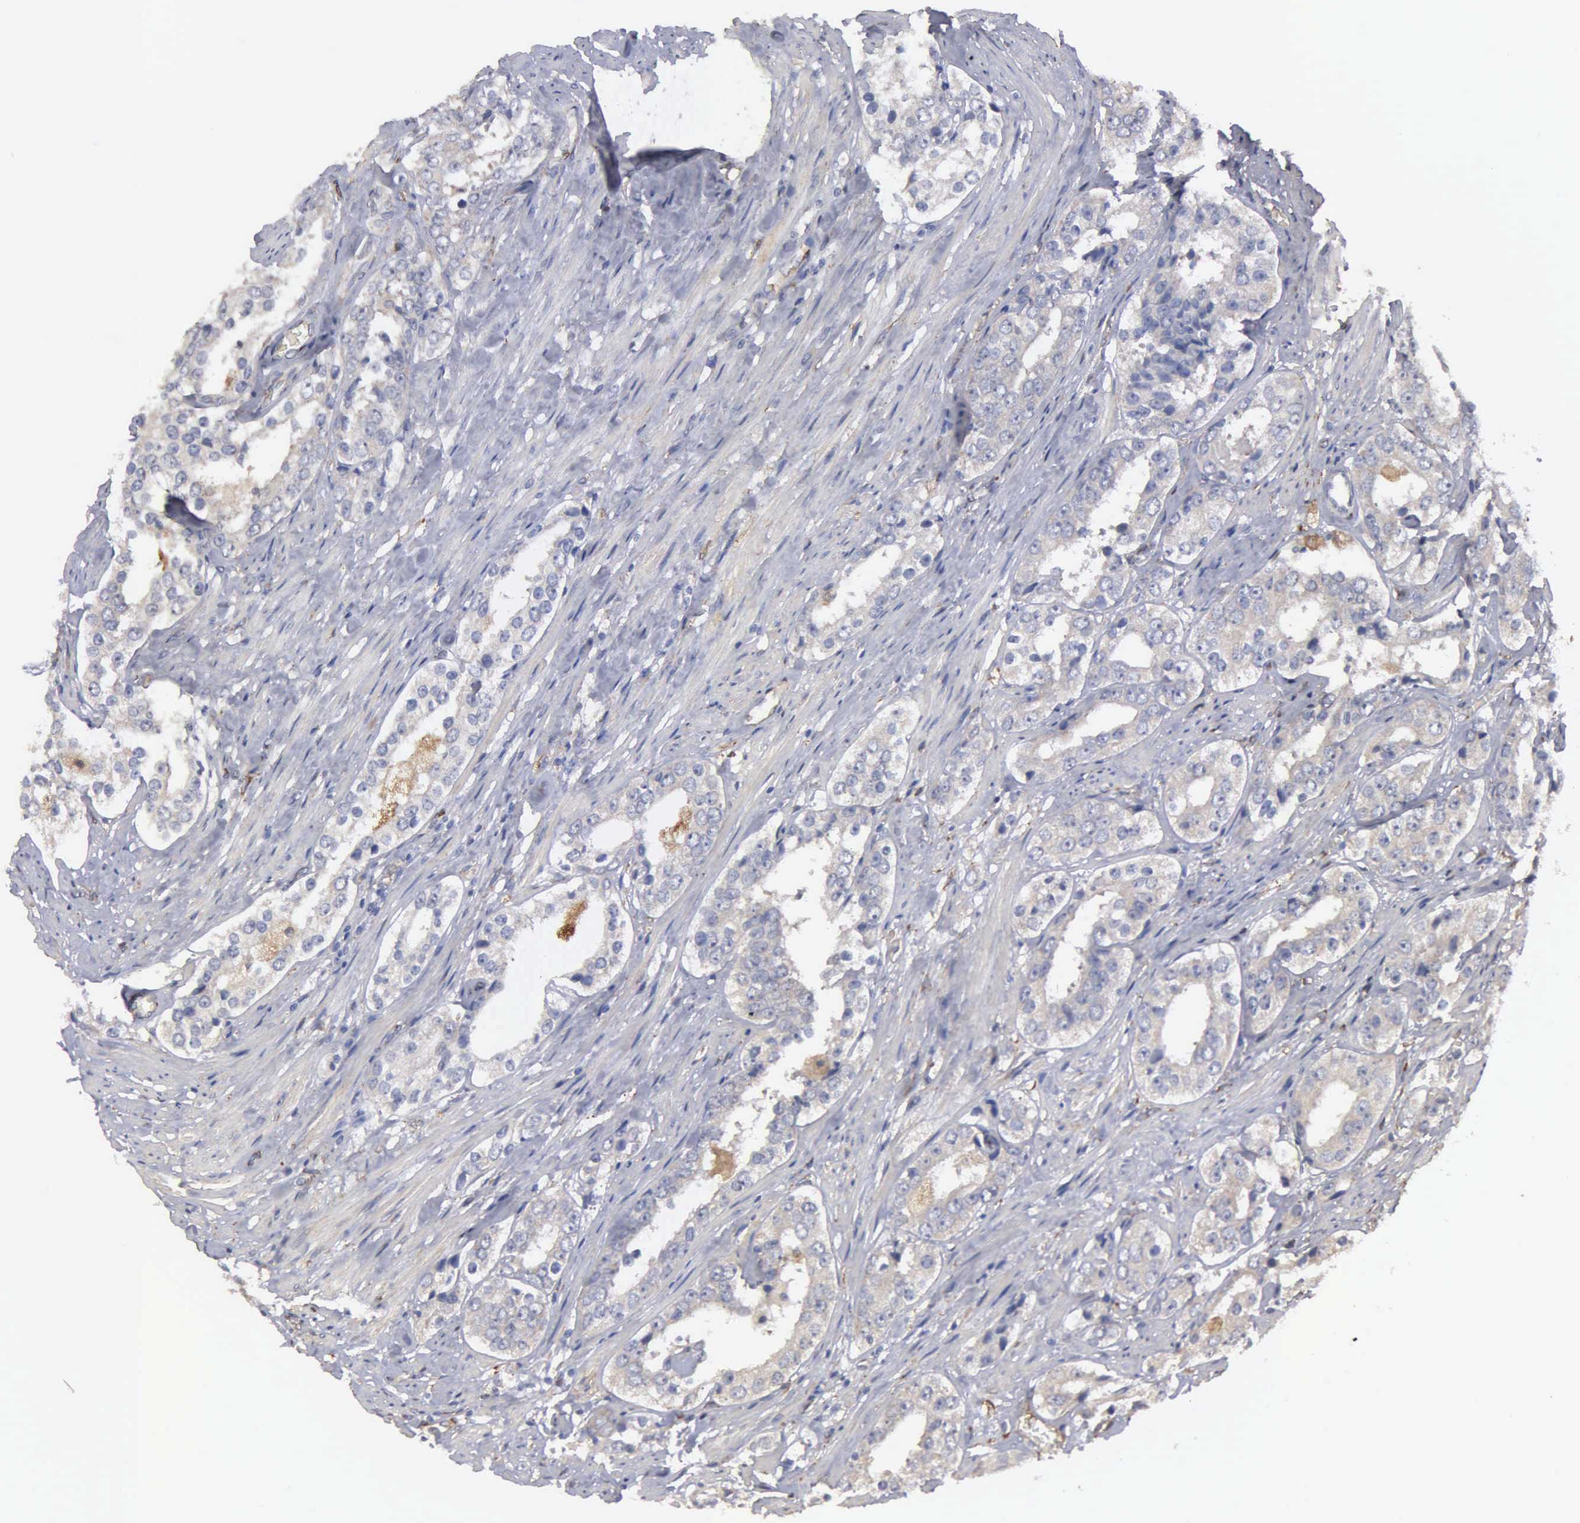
{"staining": {"intensity": "weak", "quantity": "<25%", "location": "cytoplasmic/membranous"}, "tissue": "prostate cancer", "cell_type": "Tumor cells", "image_type": "cancer", "snomed": [{"axis": "morphology", "description": "Adenocarcinoma, Medium grade"}, {"axis": "topography", "description": "Prostate"}], "caption": "Immunohistochemical staining of prostate cancer demonstrates no significant staining in tumor cells.", "gene": "LIN52", "patient": {"sex": "male", "age": 73}}